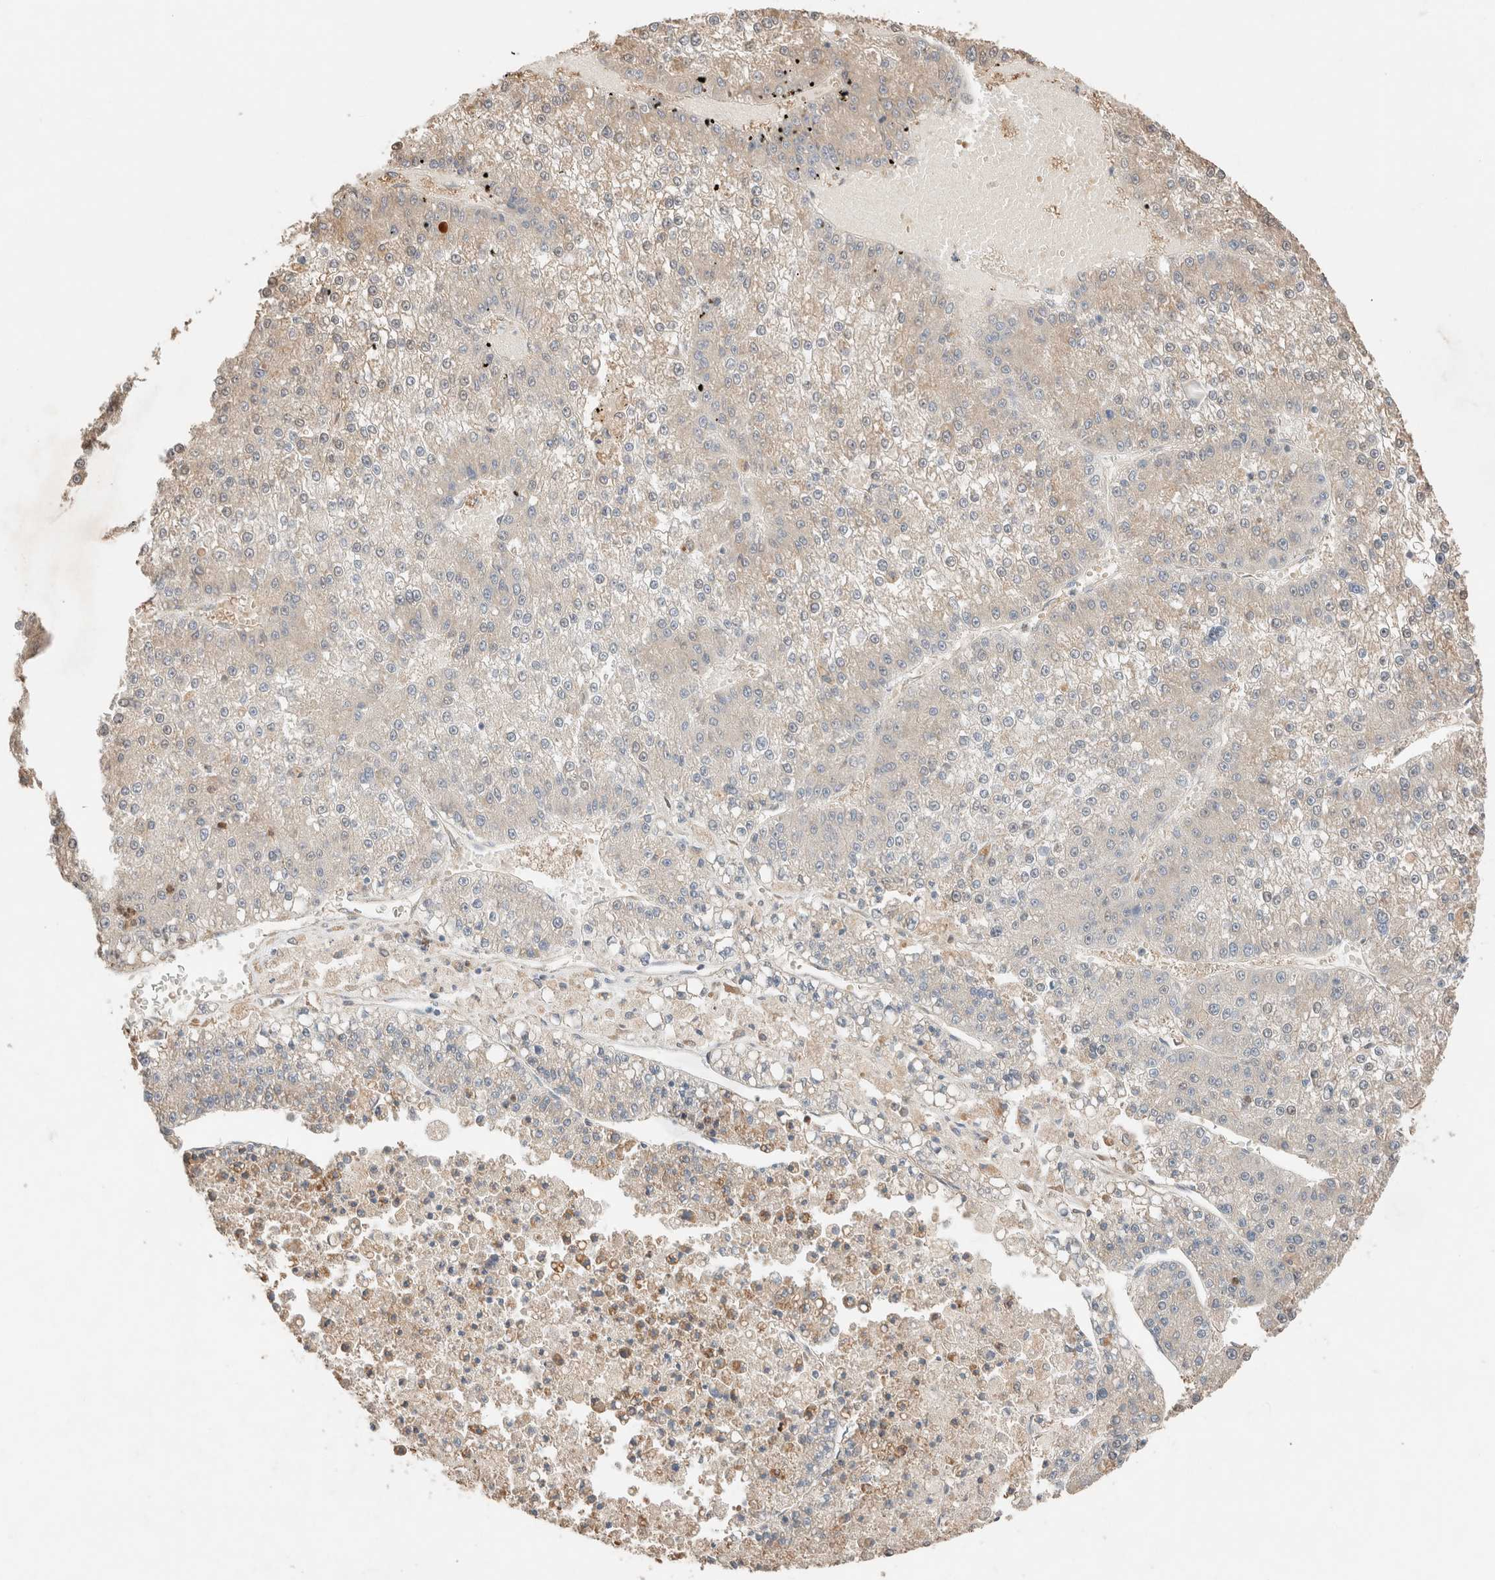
{"staining": {"intensity": "negative", "quantity": "none", "location": "none"}, "tissue": "liver cancer", "cell_type": "Tumor cells", "image_type": "cancer", "snomed": [{"axis": "morphology", "description": "Carcinoma, Hepatocellular, NOS"}, {"axis": "topography", "description": "Liver"}], "caption": "Tumor cells are negative for brown protein staining in hepatocellular carcinoma (liver).", "gene": "TUBD1", "patient": {"sex": "female", "age": 73}}